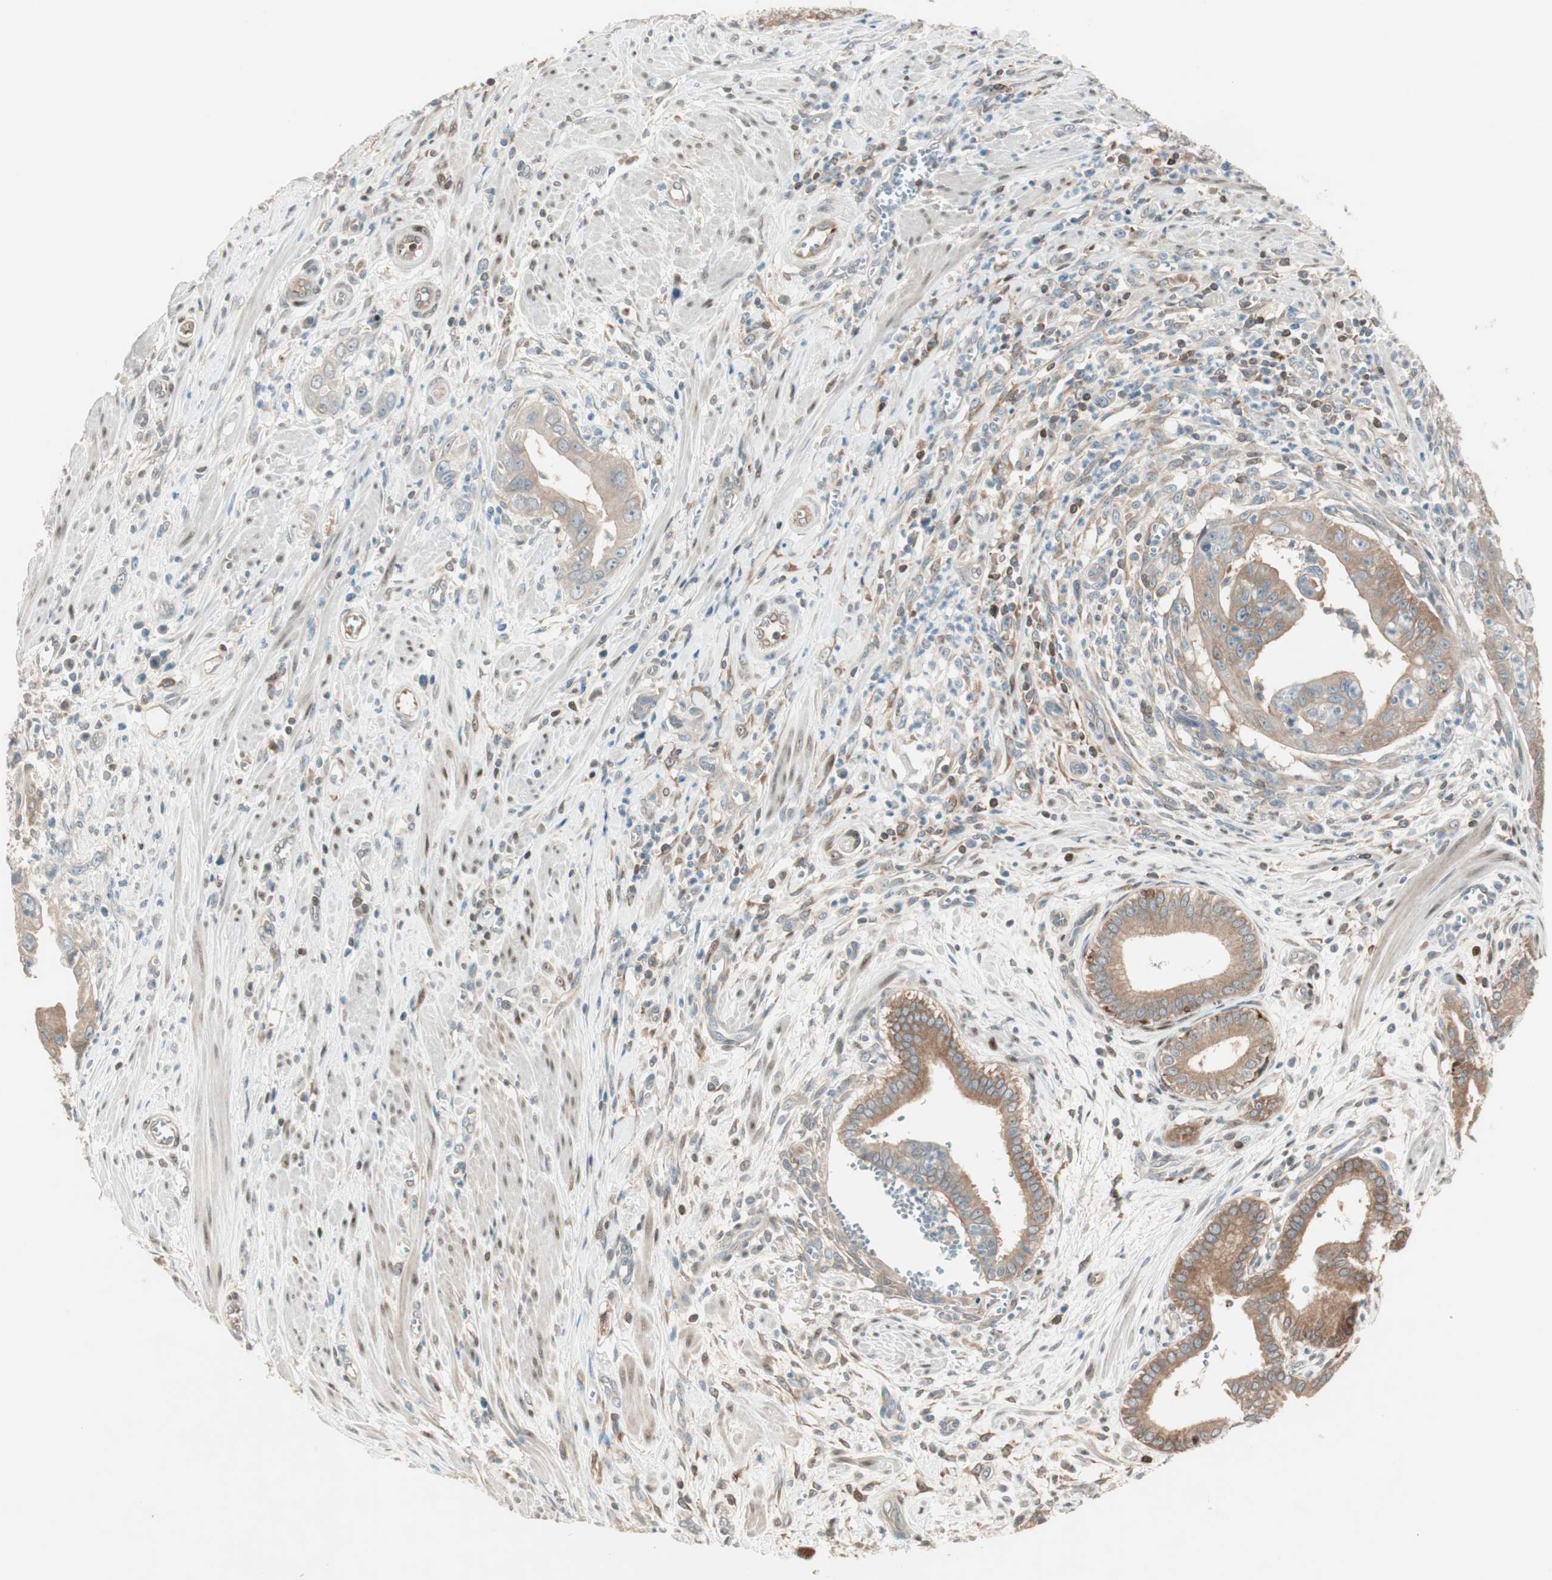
{"staining": {"intensity": "moderate", "quantity": ">75%", "location": "cytoplasmic/membranous"}, "tissue": "pancreatic cancer", "cell_type": "Tumor cells", "image_type": "cancer", "snomed": [{"axis": "morphology", "description": "Normal tissue, NOS"}, {"axis": "topography", "description": "Lymph node"}], "caption": "A brown stain shows moderate cytoplasmic/membranous positivity of a protein in pancreatic cancer tumor cells.", "gene": "BIN1", "patient": {"sex": "male", "age": 50}}